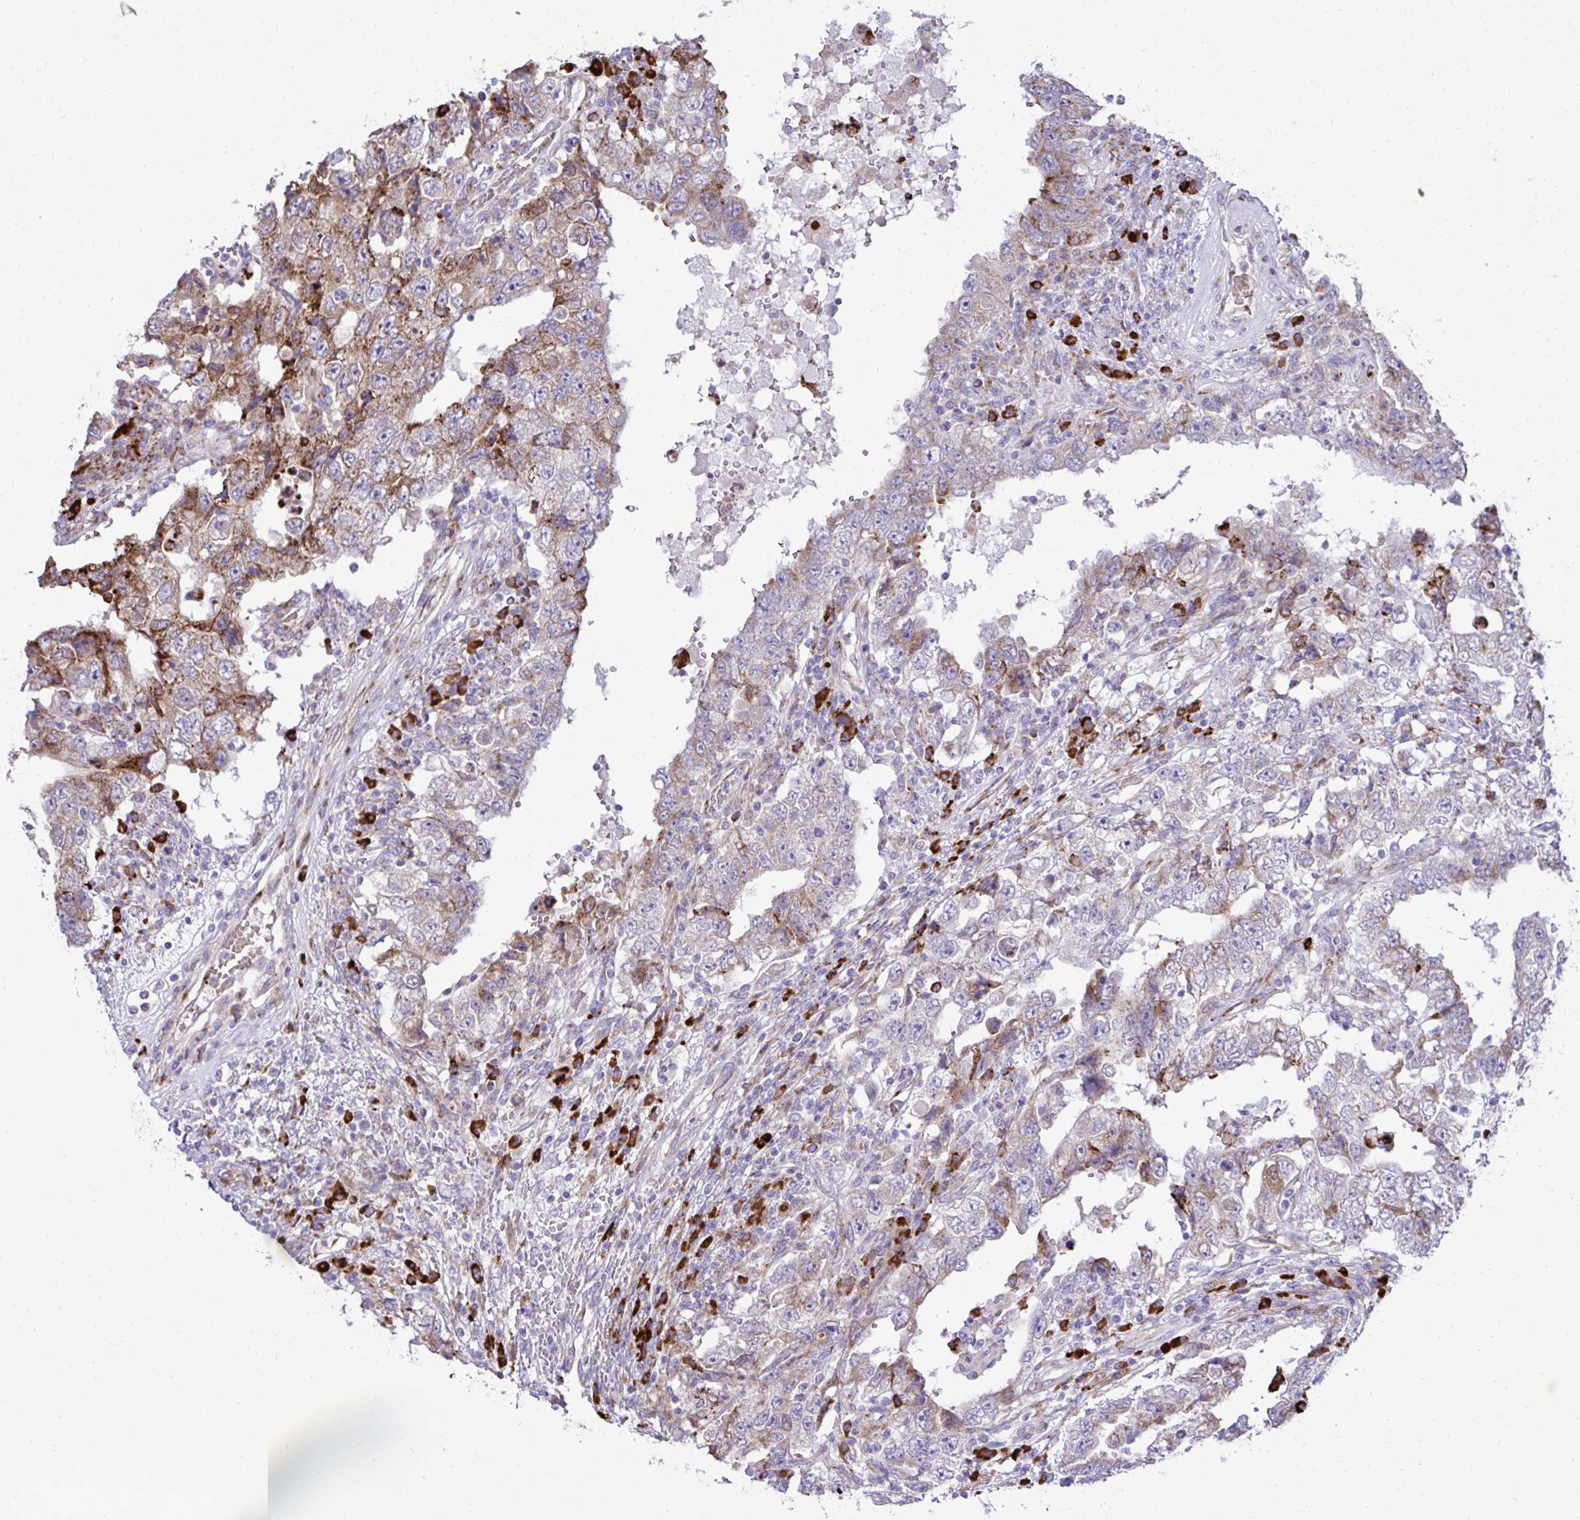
{"staining": {"intensity": "moderate", "quantity": "25%-75%", "location": "cytoplasmic/membranous"}, "tissue": "testis cancer", "cell_type": "Tumor cells", "image_type": "cancer", "snomed": [{"axis": "morphology", "description": "Carcinoma, Embryonal, NOS"}, {"axis": "topography", "description": "Testis"}], "caption": "Immunohistochemistry image of human testis cancer stained for a protein (brown), which reveals medium levels of moderate cytoplasmic/membranous expression in approximately 25%-75% of tumor cells.", "gene": "LIMS1", "patient": {"sex": "male", "age": 26}}